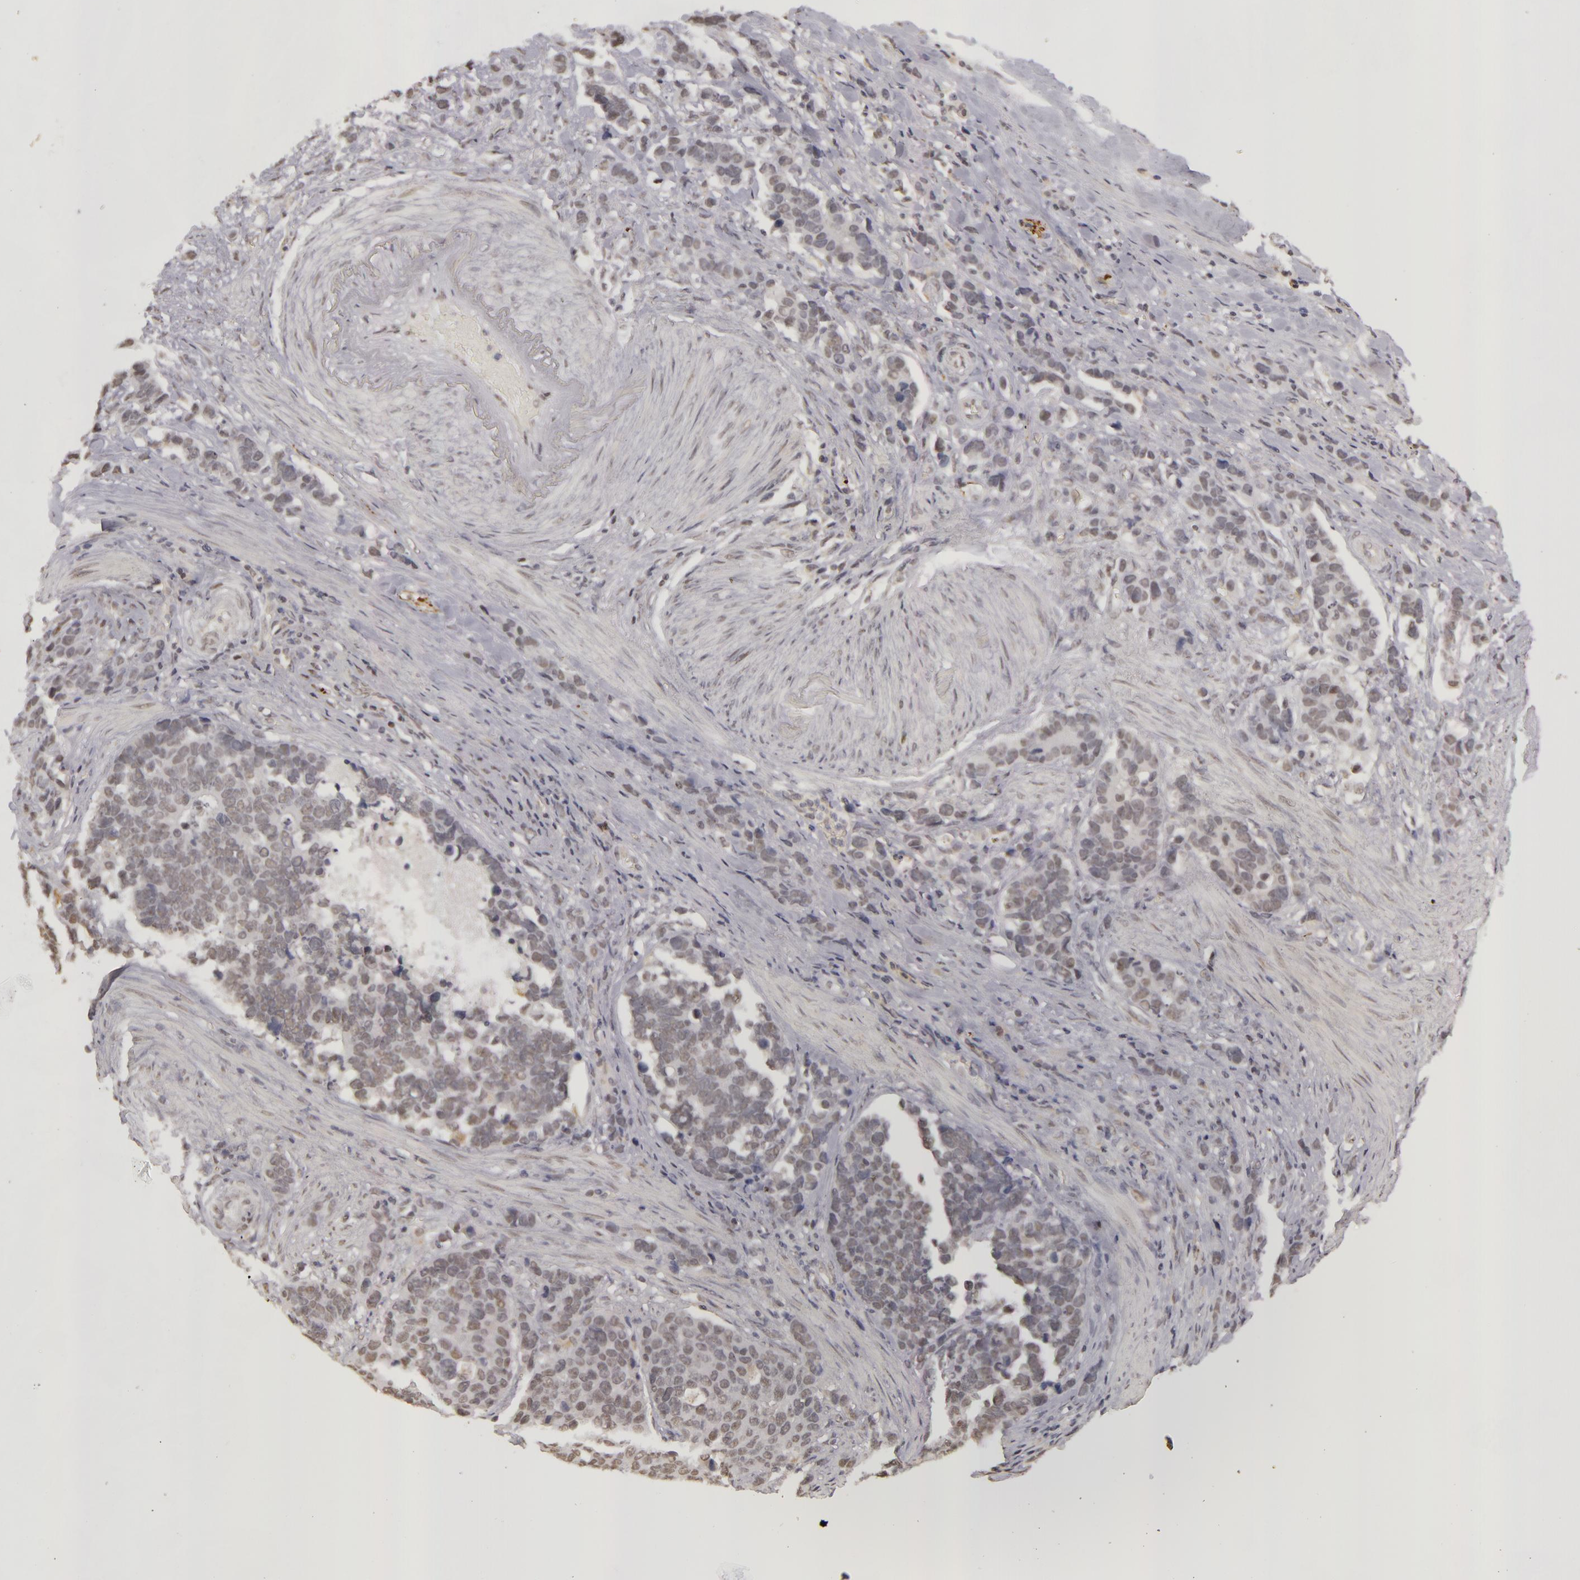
{"staining": {"intensity": "weak", "quantity": "25%-75%", "location": "nuclear"}, "tissue": "stomach cancer", "cell_type": "Tumor cells", "image_type": "cancer", "snomed": [{"axis": "morphology", "description": "Adenocarcinoma, NOS"}, {"axis": "topography", "description": "Stomach, upper"}], "caption": "Stomach adenocarcinoma stained with a brown dye exhibits weak nuclear positive expression in about 25%-75% of tumor cells.", "gene": "RRP7A", "patient": {"sex": "male", "age": 71}}